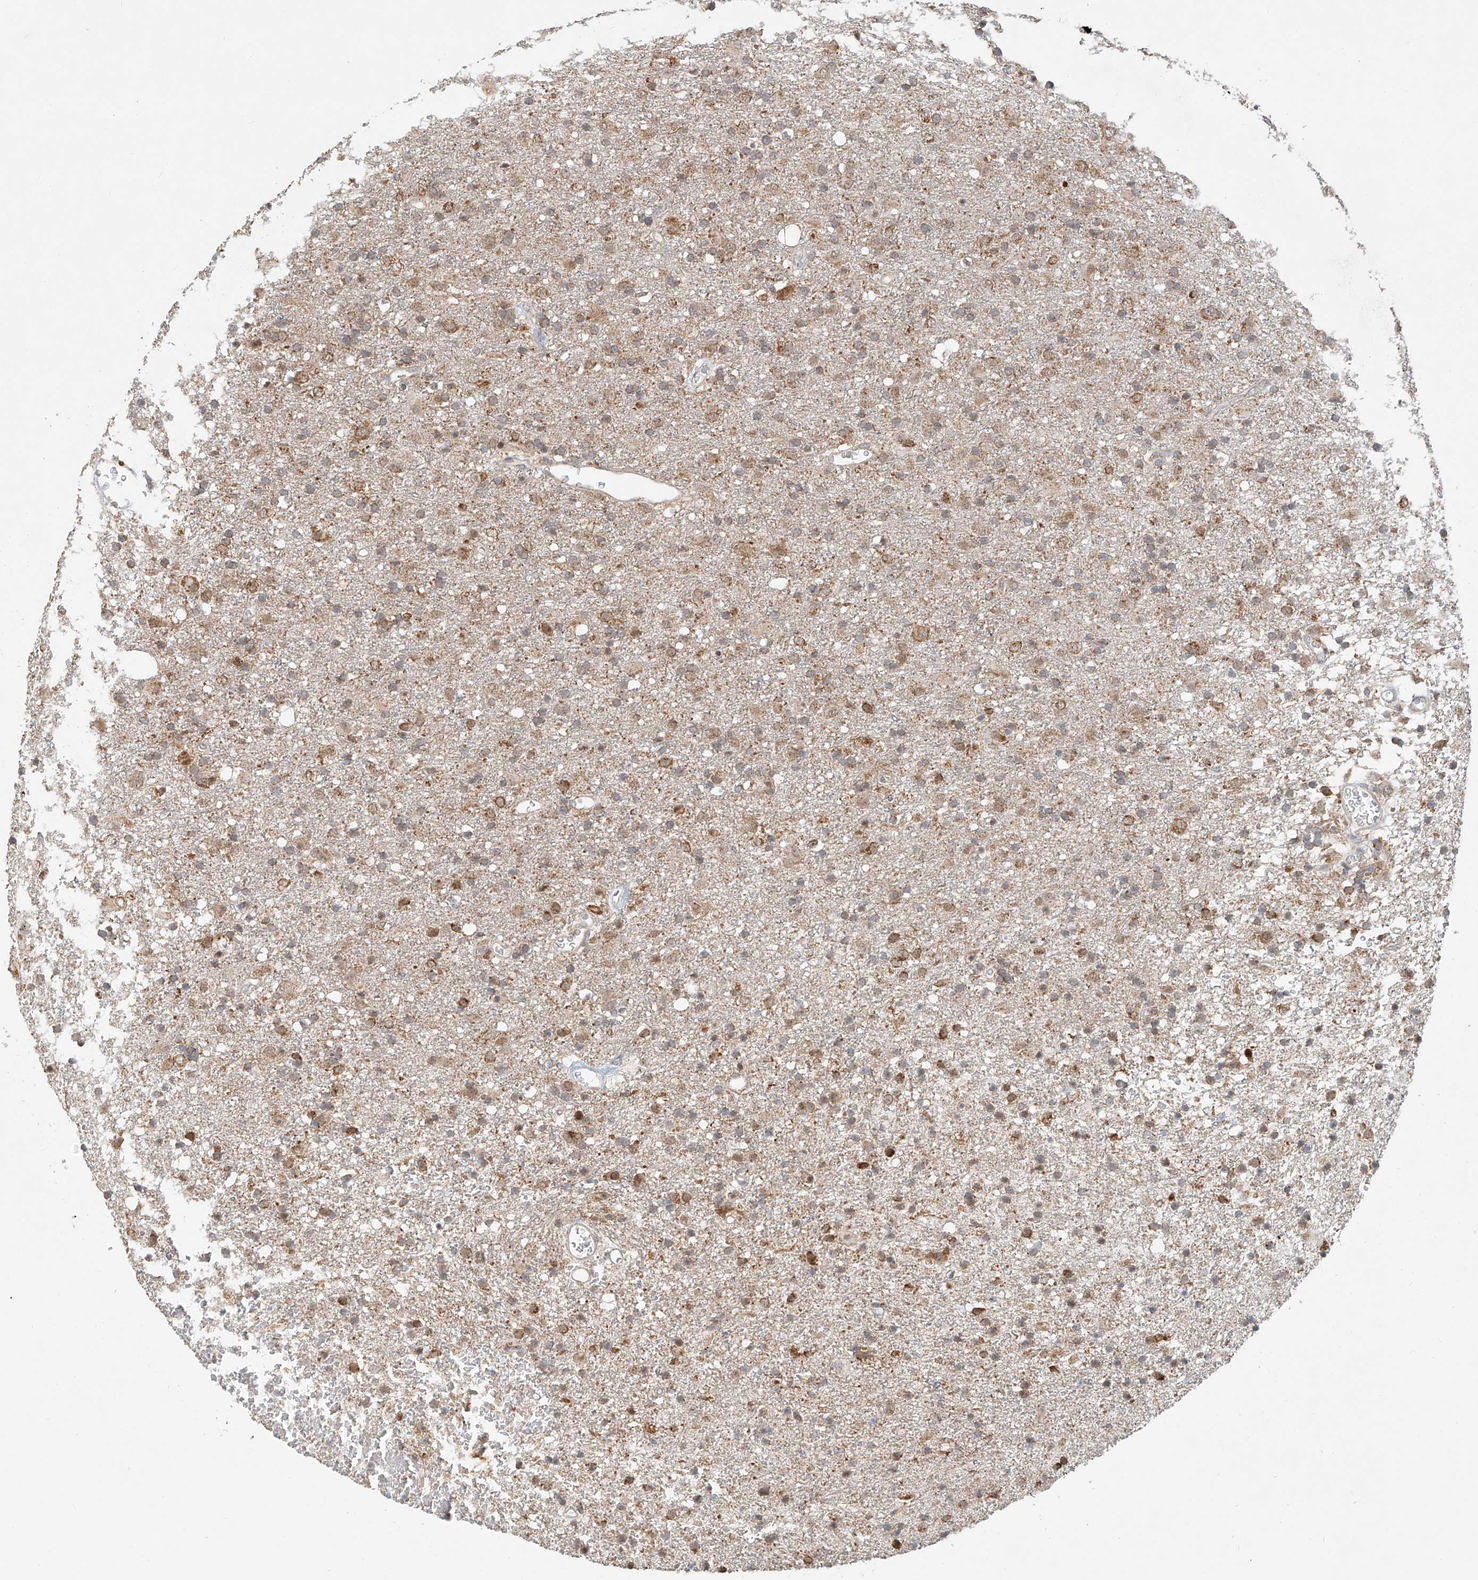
{"staining": {"intensity": "weak", "quantity": "25%-75%", "location": "cytoplasmic/membranous"}, "tissue": "glioma", "cell_type": "Tumor cells", "image_type": "cancer", "snomed": [{"axis": "morphology", "description": "Glioma, malignant, Low grade"}, {"axis": "topography", "description": "Brain"}], "caption": "Immunohistochemistry of malignant glioma (low-grade) shows low levels of weak cytoplasmic/membranous staining in approximately 25%-75% of tumor cells. The staining was performed using DAB, with brown indicating positive protein expression. Nuclei are stained blue with hematoxylin.", "gene": "SYTL3", "patient": {"sex": "male", "age": 65}}